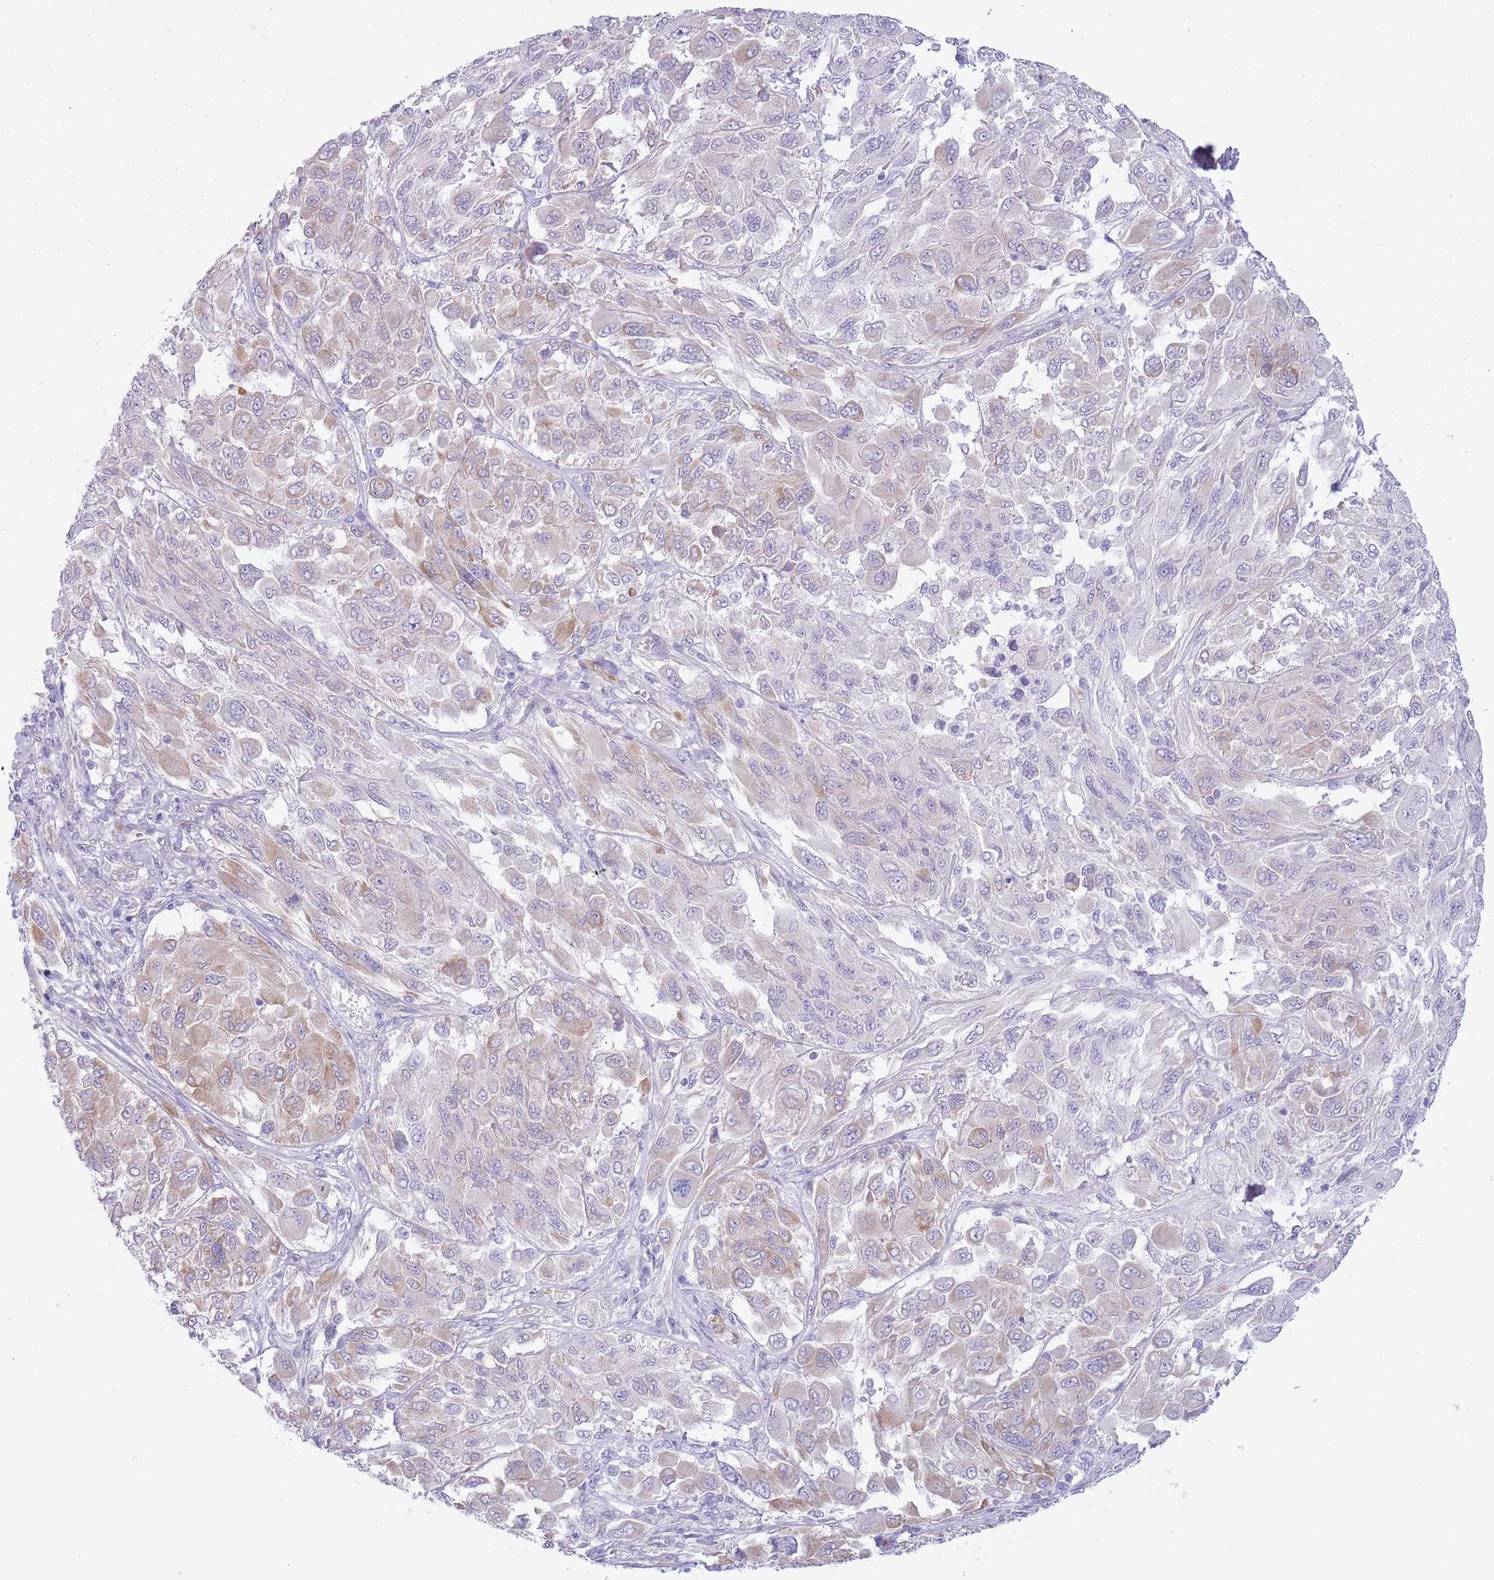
{"staining": {"intensity": "moderate", "quantity": "25%-75%", "location": "cytoplasmic/membranous"}, "tissue": "melanoma", "cell_type": "Tumor cells", "image_type": "cancer", "snomed": [{"axis": "morphology", "description": "Malignant melanoma, NOS"}, {"axis": "topography", "description": "Skin"}], "caption": "Malignant melanoma was stained to show a protein in brown. There is medium levels of moderate cytoplasmic/membranous expression in about 25%-75% of tumor cells.", "gene": "RBP3", "patient": {"sex": "female", "age": 91}}